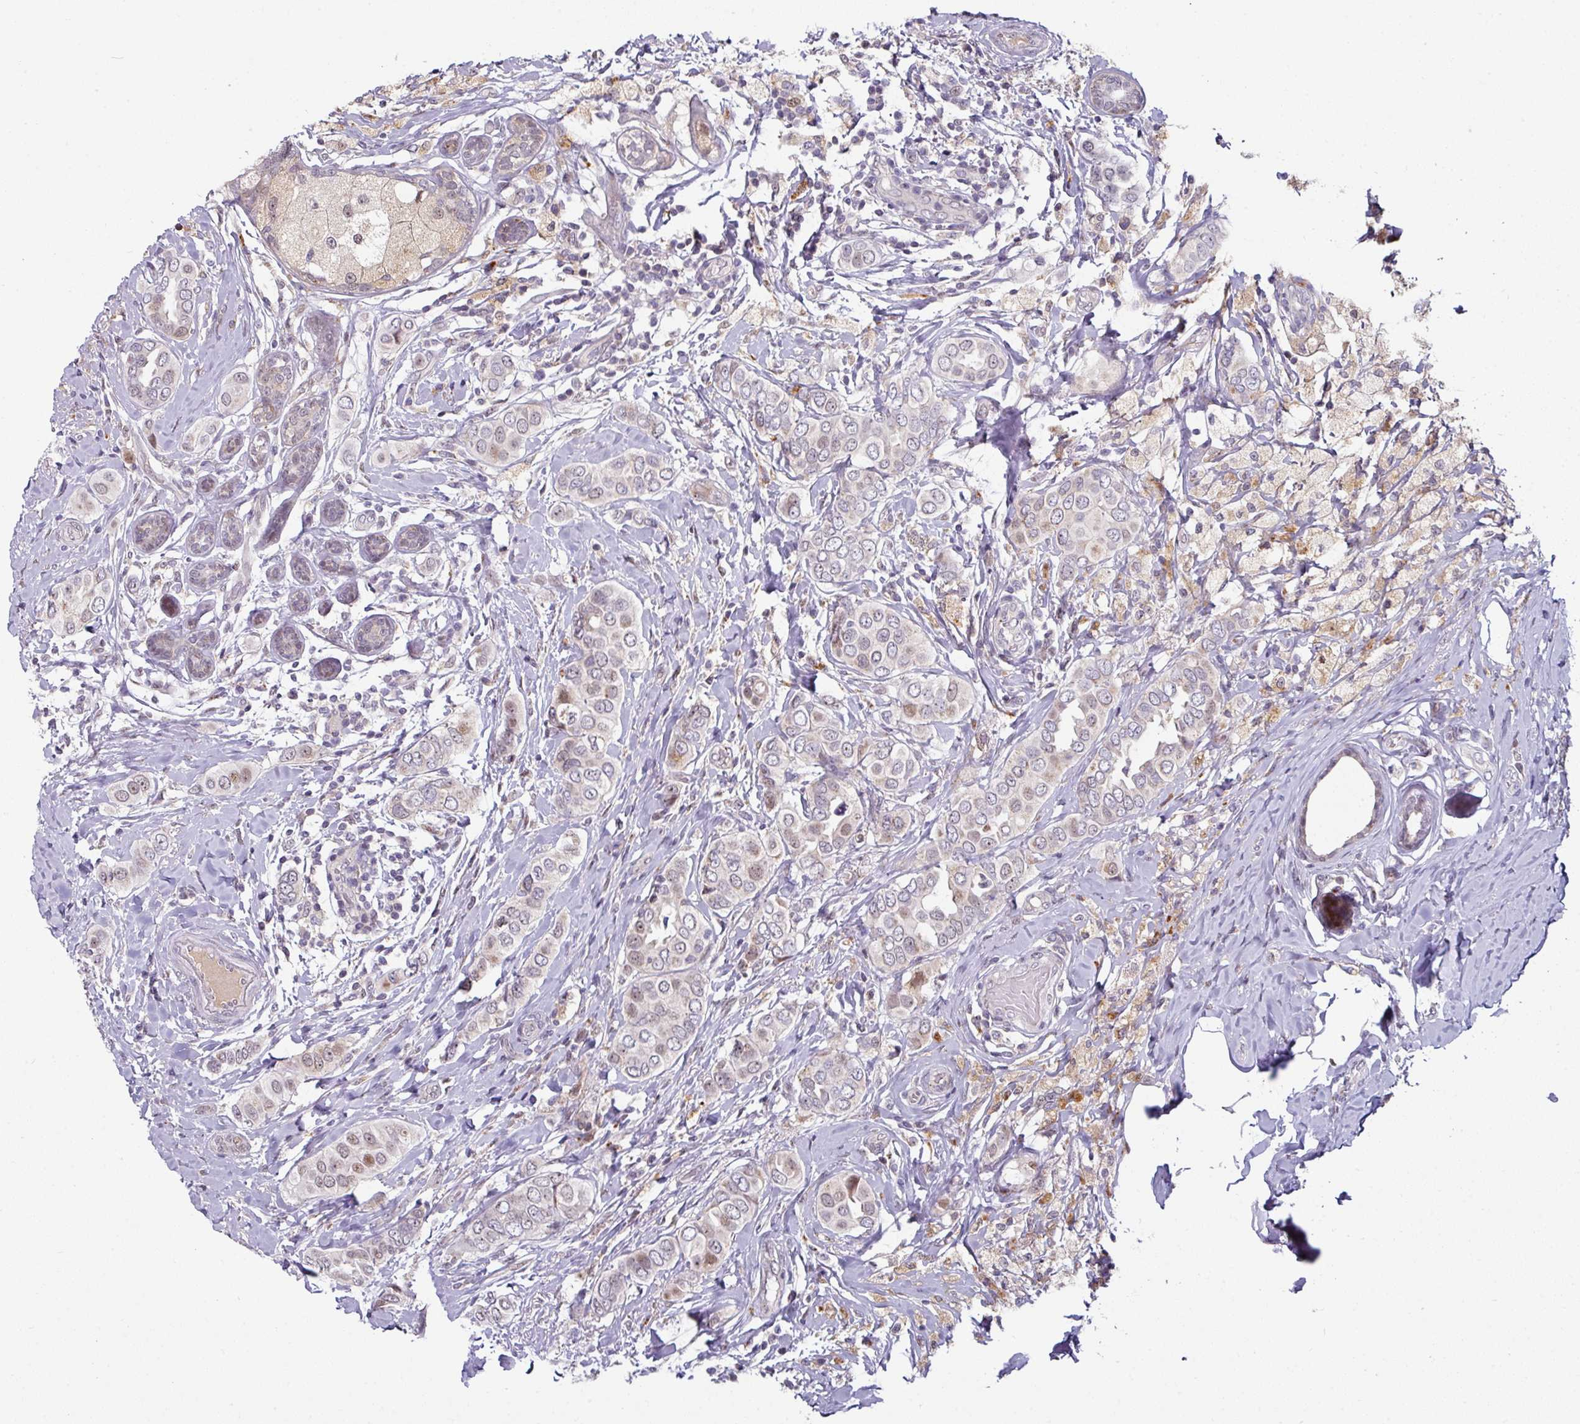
{"staining": {"intensity": "moderate", "quantity": "25%-75%", "location": "cytoplasmic/membranous,nuclear"}, "tissue": "breast cancer", "cell_type": "Tumor cells", "image_type": "cancer", "snomed": [{"axis": "morphology", "description": "Lobular carcinoma"}, {"axis": "topography", "description": "Breast"}], "caption": "Immunohistochemistry (DAB (3,3'-diaminobenzidine)) staining of breast cancer shows moderate cytoplasmic/membranous and nuclear protein staining in approximately 25%-75% of tumor cells.", "gene": "SWSAP1", "patient": {"sex": "female", "age": 51}}